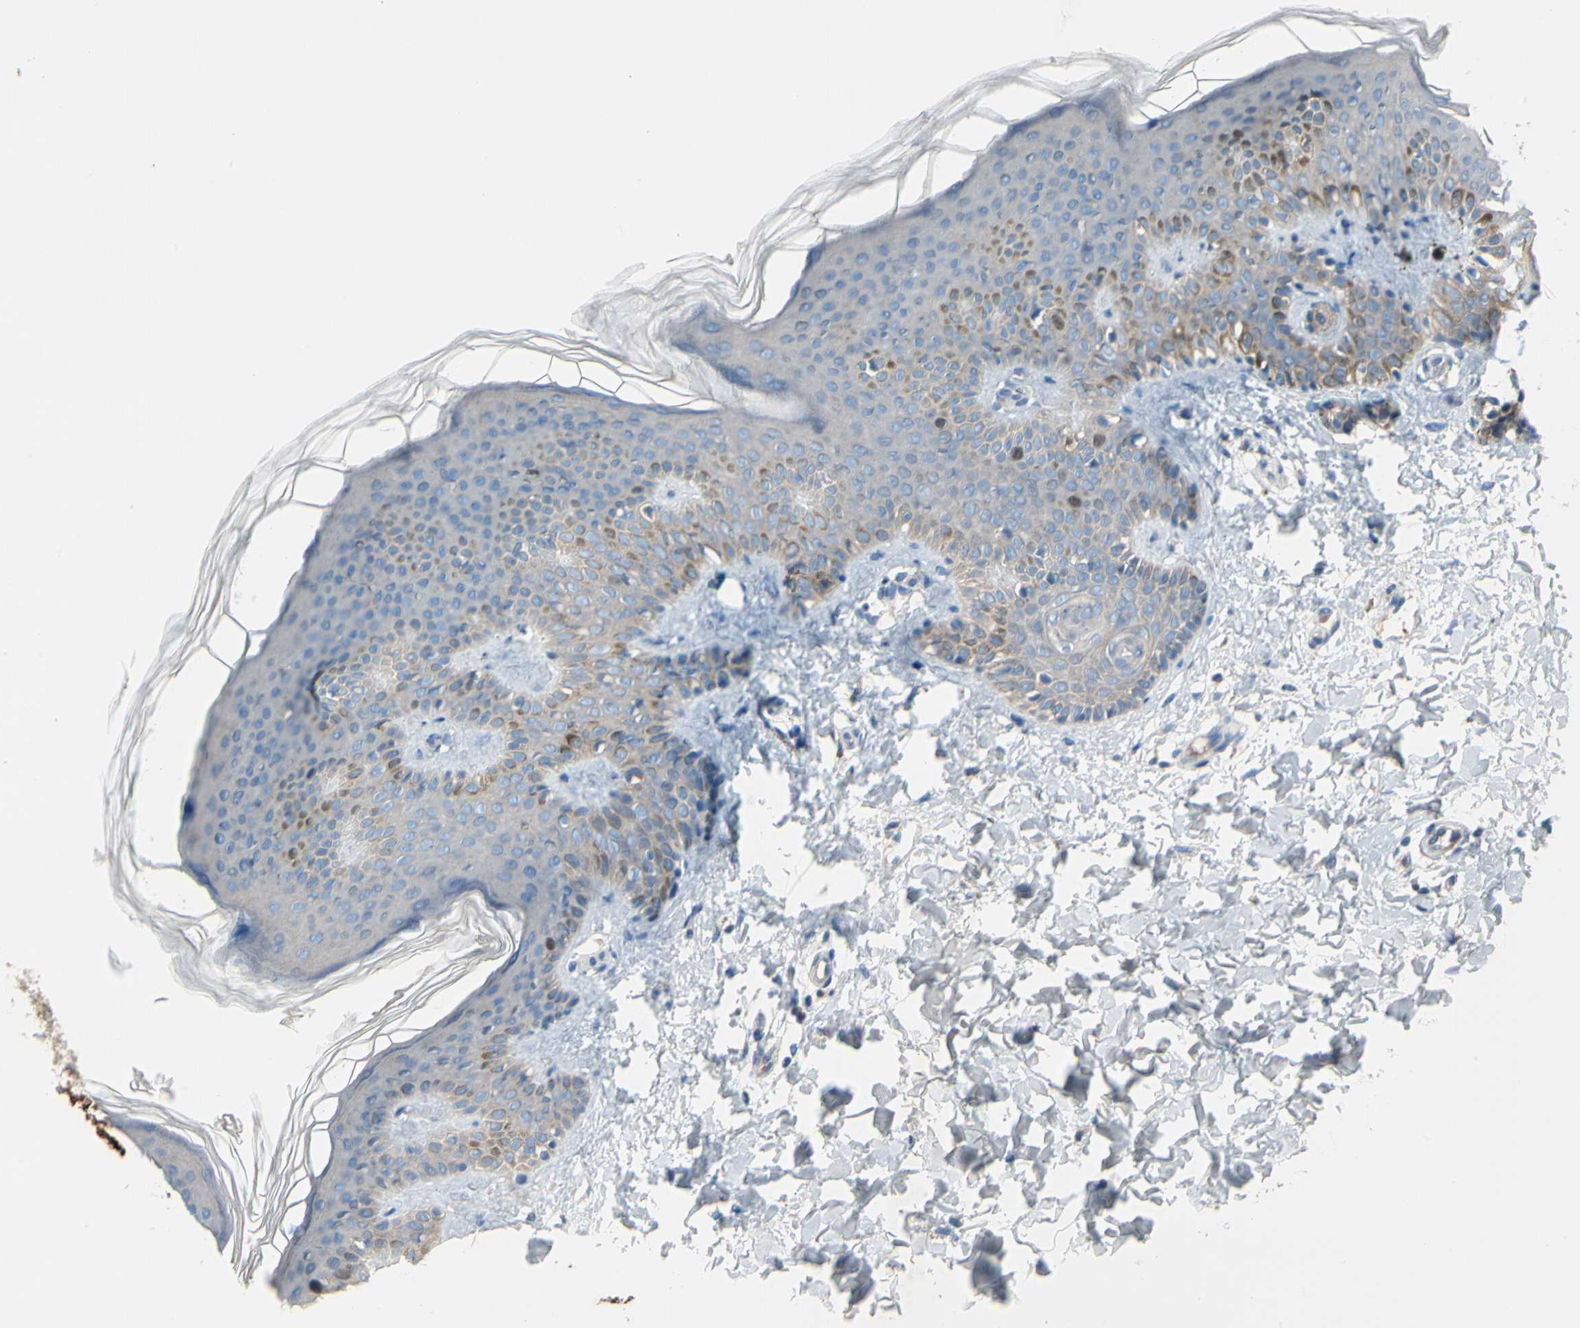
{"staining": {"intensity": "negative", "quantity": "none", "location": "none"}, "tissue": "skin", "cell_type": "Fibroblasts", "image_type": "normal", "snomed": [{"axis": "morphology", "description": "Normal tissue, NOS"}, {"axis": "topography", "description": "Skin"}], "caption": "Immunohistochemistry histopathology image of normal skin stained for a protein (brown), which displays no staining in fibroblasts. The staining was performed using DAB (3,3'-diaminobenzidine) to visualize the protein expression in brown, while the nuclei were stained in blue with hematoxylin (Magnification: 20x).", "gene": "HJURP", "patient": {"sex": "male", "age": 16}}